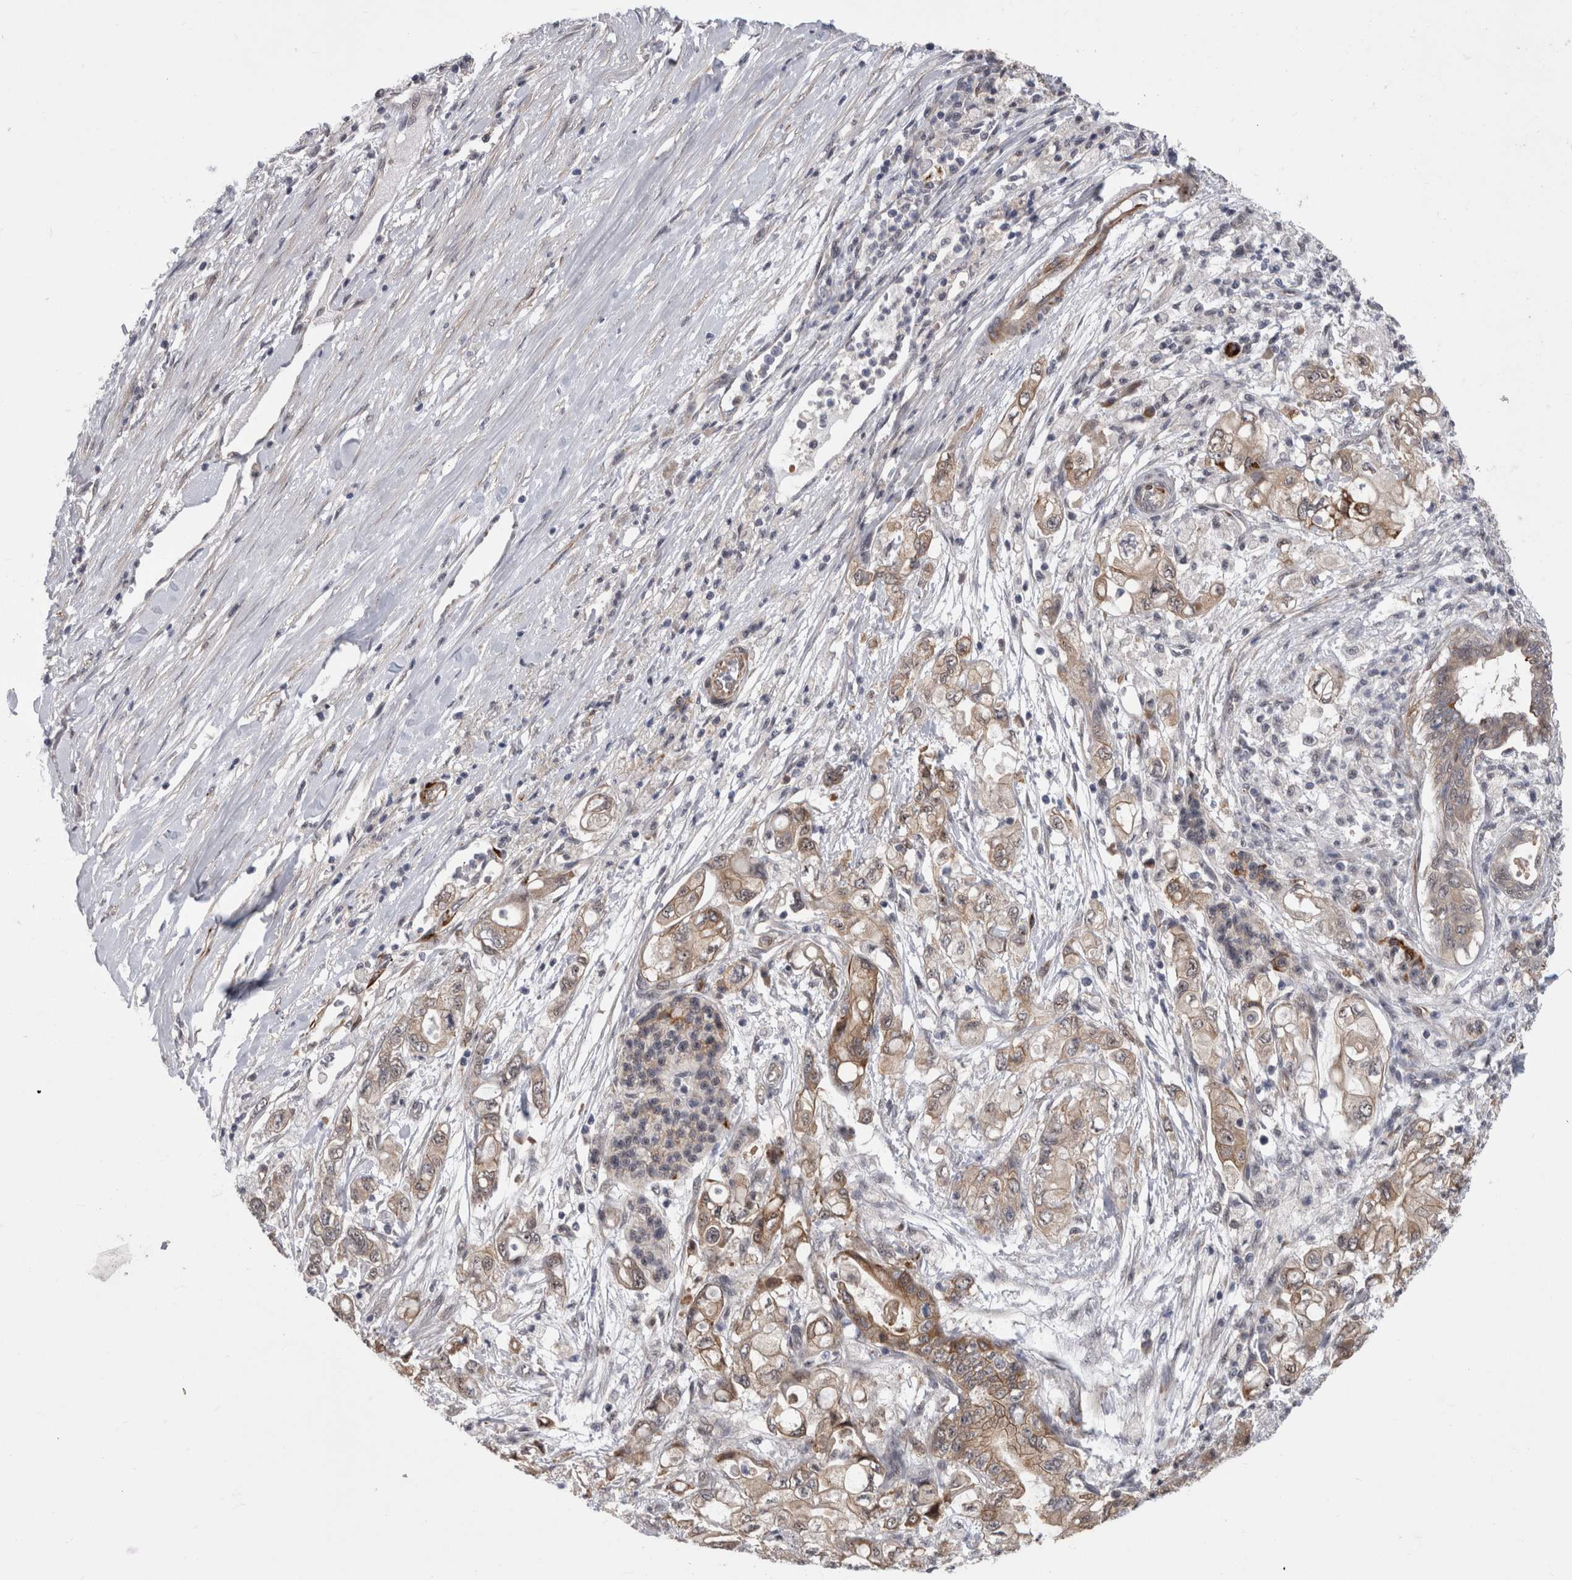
{"staining": {"intensity": "weak", "quantity": ">75%", "location": "cytoplasmic/membranous"}, "tissue": "pancreatic cancer", "cell_type": "Tumor cells", "image_type": "cancer", "snomed": [{"axis": "morphology", "description": "Adenocarcinoma, NOS"}, {"axis": "topography", "description": "Pancreas"}], "caption": "The immunohistochemical stain highlights weak cytoplasmic/membranous staining in tumor cells of pancreatic cancer tissue.", "gene": "FAM83H", "patient": {"sex": "male", "age": 79}}